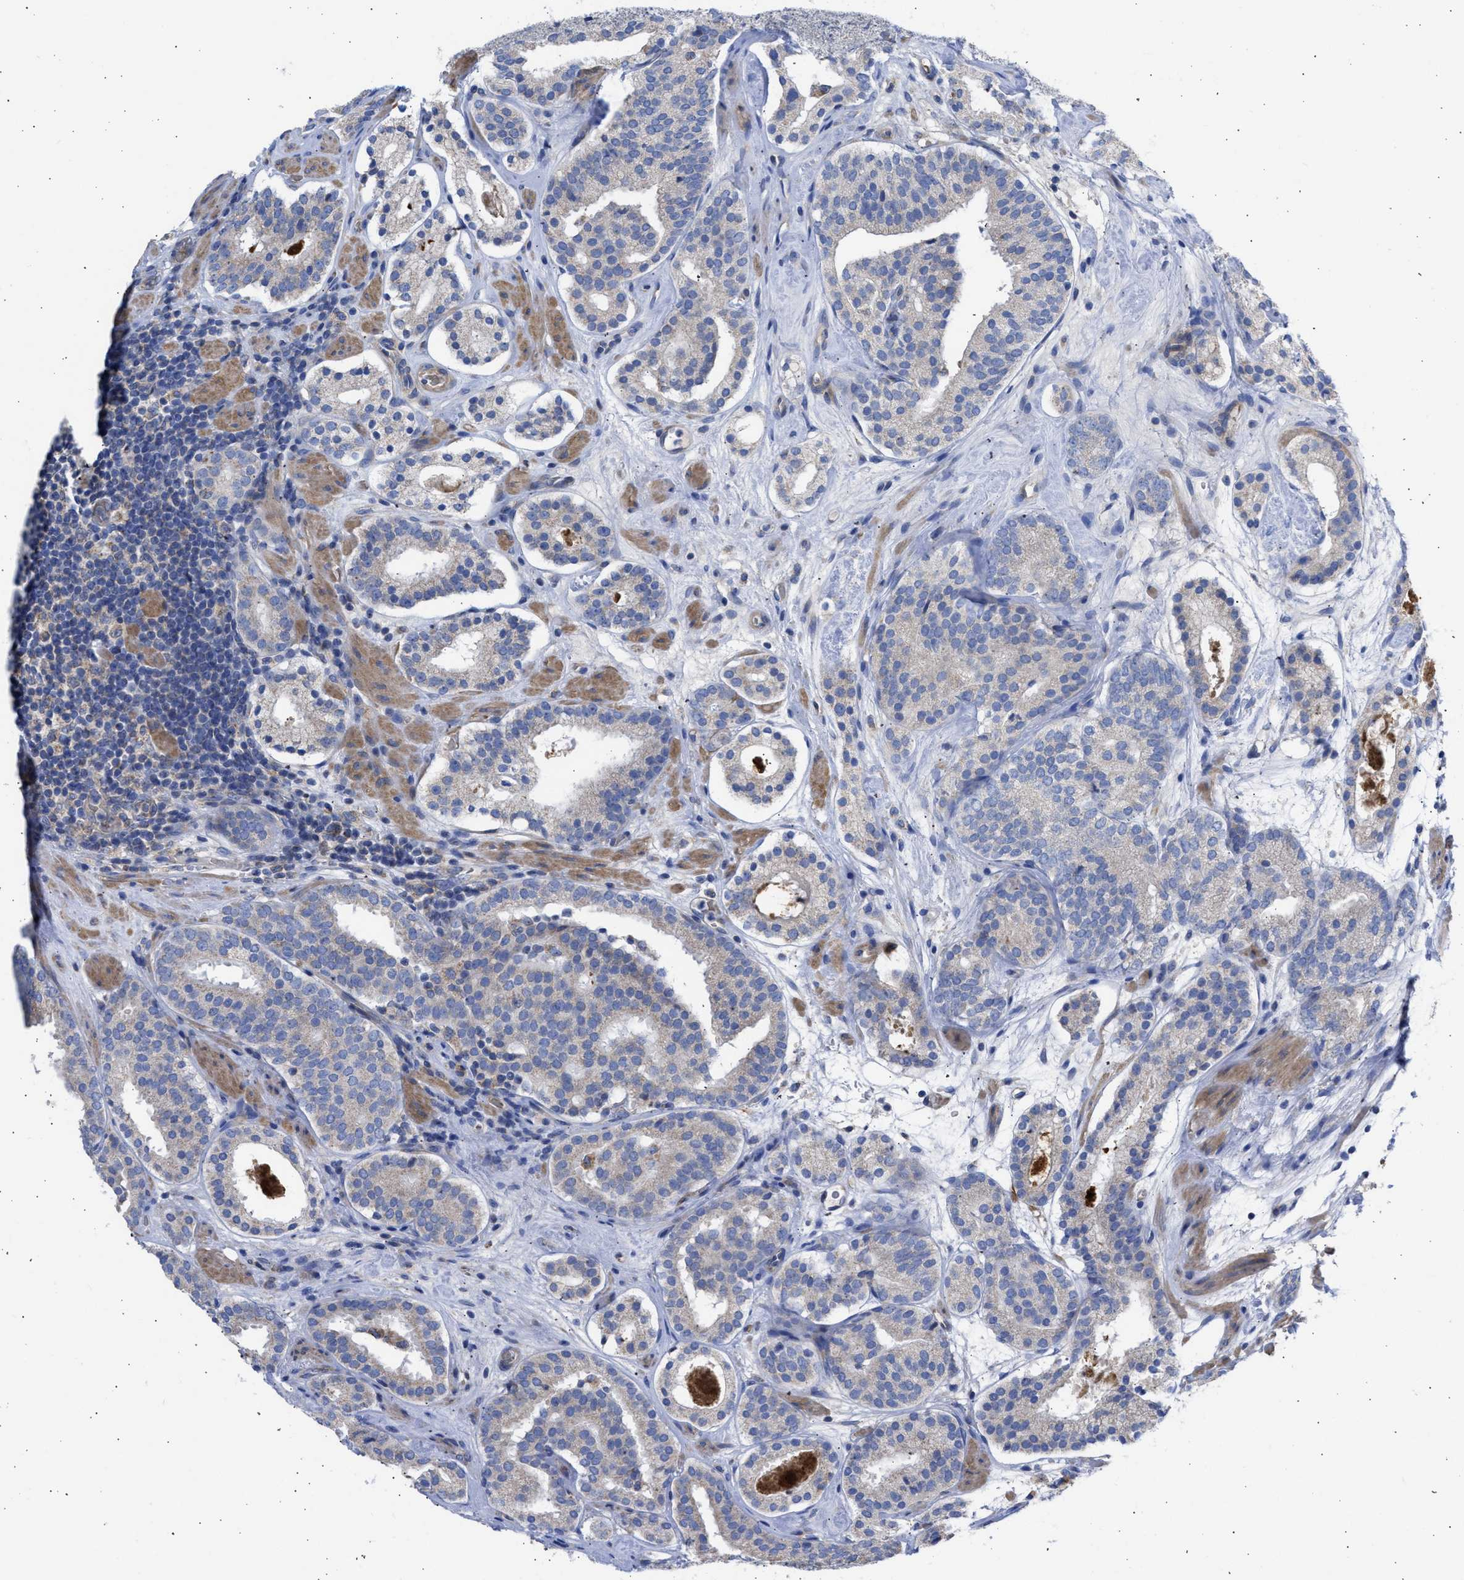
{"staining": {"intensity": "weak", "quantity": "25%-75%", "location": "cytoplasmic/membranous"}, "tissue": "prostate cancer", "cell_type": "Tumor cells", "image_type": "cancer", "snomed": [{"axis": "morphology", "description": "Adenocarcinoma, Low grade"}, {"axis": "topography", "description": "Prostate"}], "caption": "Approximately 25%-75% of tumor cells in human prostate cancer exhibit weak cytoplasmic/membranous protein positivity as visualized by brown immunohistochemical staining.", "gene": "BTG3", "patient": {"sex": "male", "age": 69}}